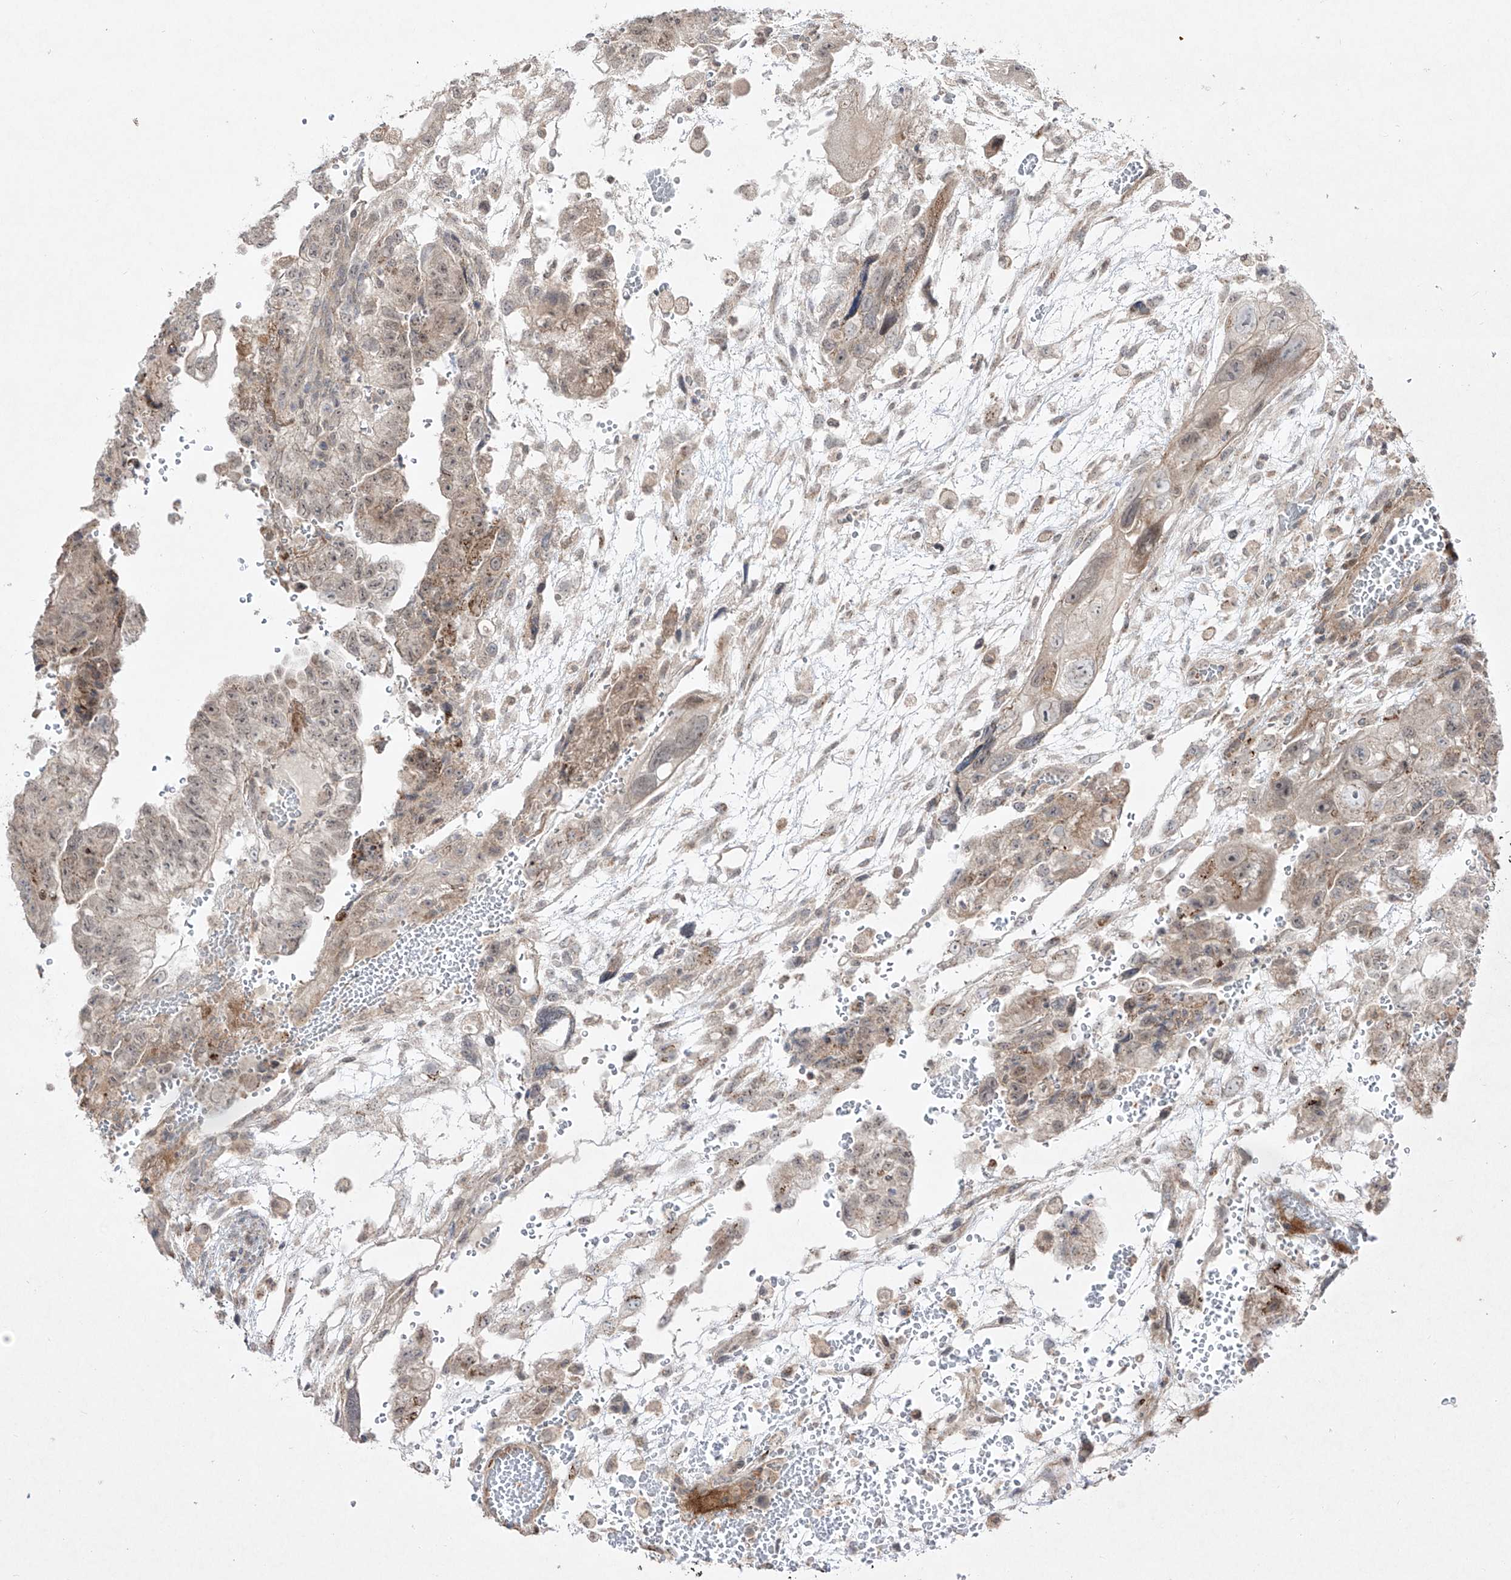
{"staining": {"intensity": "weak", "quantity": "25%-75%", "location": "cytoplasmic/membranous"}, "tissue": "testis cancer", "cell_type": "Tumor cells", "image_type": "cancer", "snomed": [{"axis": "morphology", "description": "Carcinoma, Embryonal, NOS"}, {"axis": "topography", "description": "Testis"}], "caption": "A brown stain labels weak cytoplasmic/membranous expression of a protein in testis cancer tumor cells.", "gene": "KDM1B", "patient": {"sex": "male", "age": 36}}